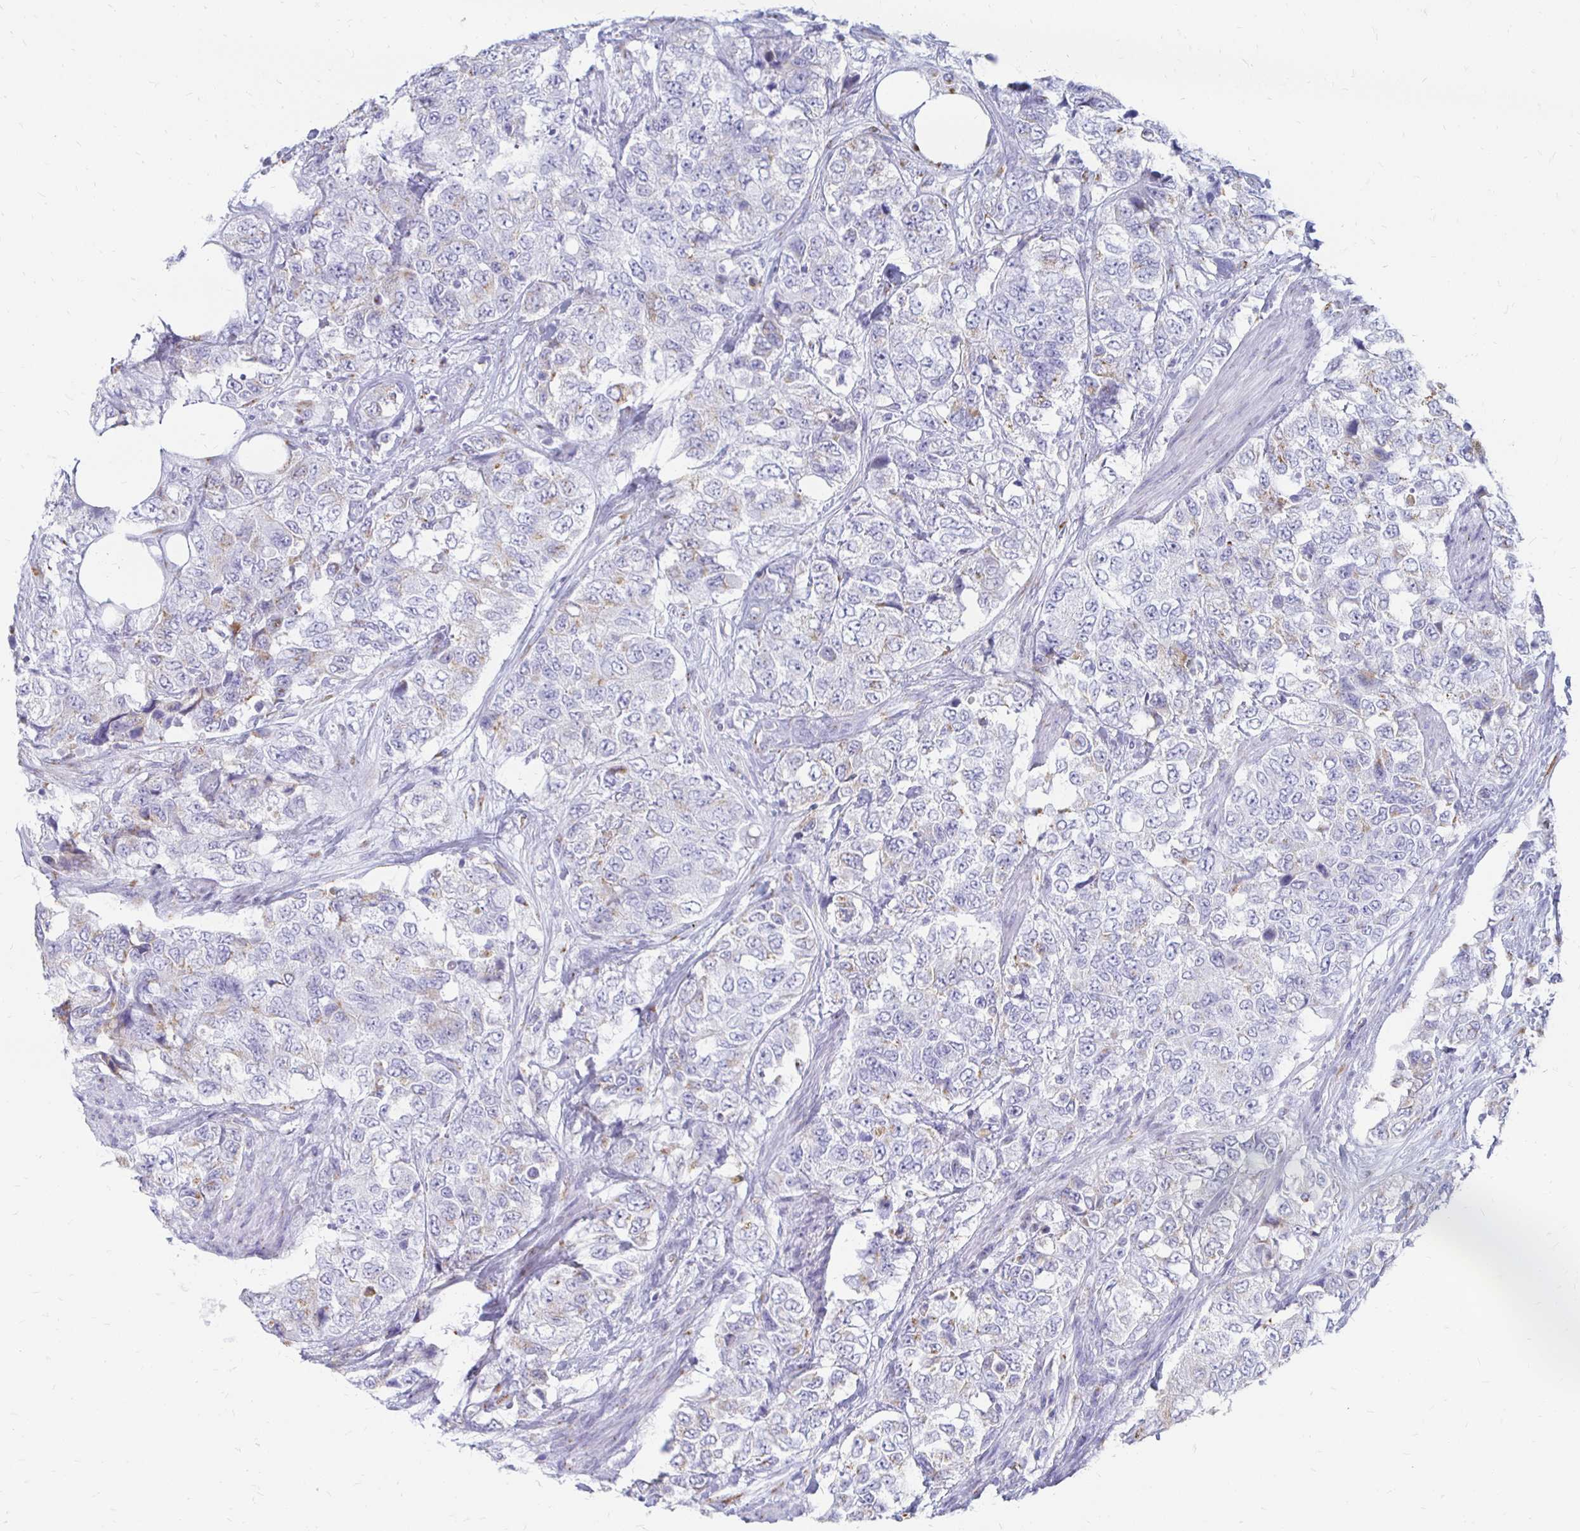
{"staining": {"intensity": "weak", "quantity": "<25%", "location": "cytoplasmic/membranous"}, "tissue": "urothelial cancer", "cell_type": "Tumor cells", "image_type": "cancer", "snomed": [{"axis": "morphology", "description": "Urothelial carcinoma, High grade"}, {"axis": "topography", "description": "Urinary bladder"}], "caption": "High-grade urothelial carcinoma was stained to show a protein in brown. There is no significant expression in tumor cells.", "gene": "PAGE4", "patient": {"sex": "female", "age": 78}}